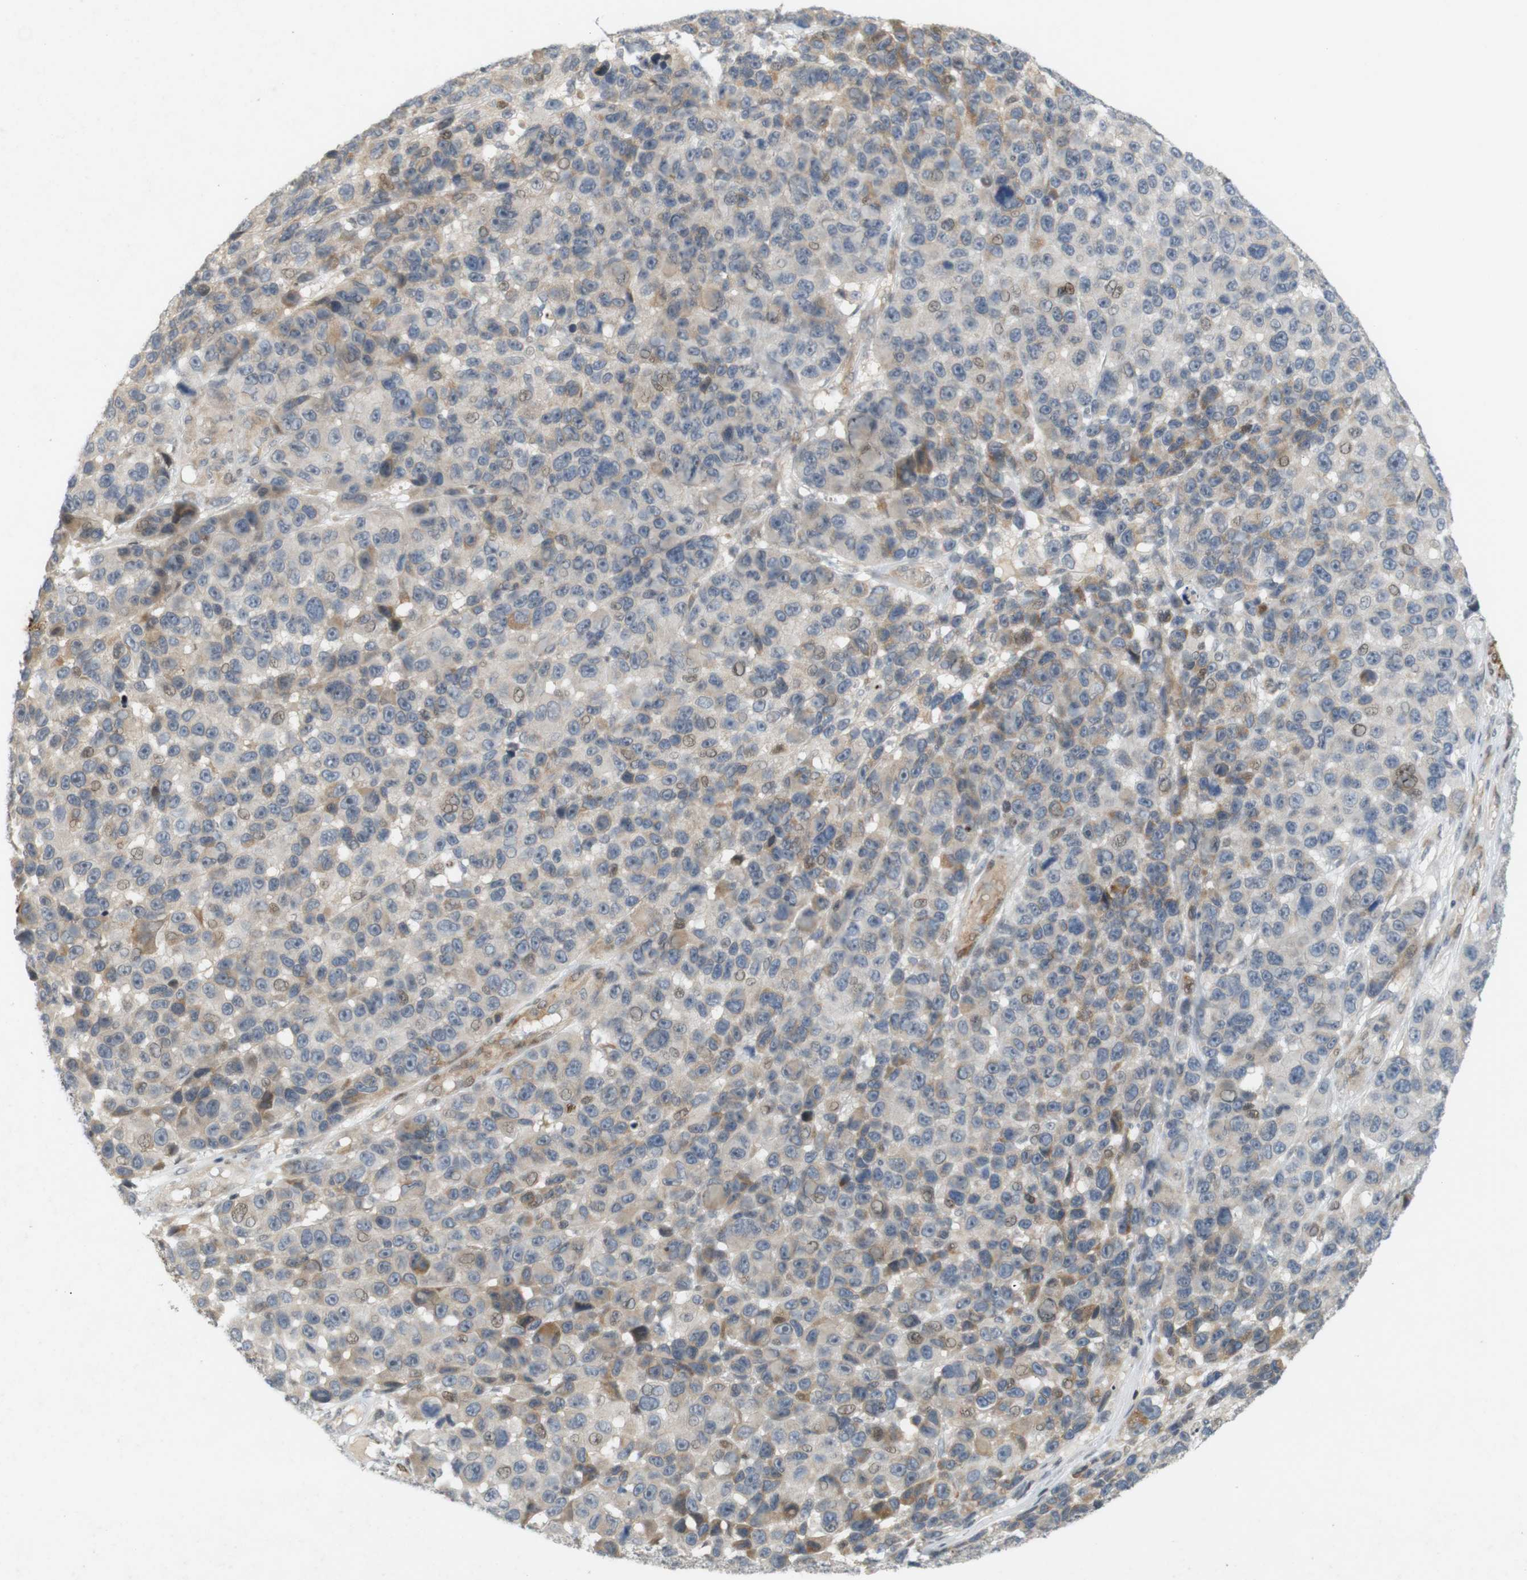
{"staining": {"intensity": "moderate", "quantity": "<25%", "location": "cytoplasmic/membranous"}, "tissue": "melanoma", "cell_type": "Tumor cells", "image_type": "cancer", "snomed": [{"axis": "morphology", "description": "Malignant melanoma, NOS"}, {"axis": "topography", "description": "Skin"}], "caption": "Protein staining shows moderate cytoplasmic/membranous staining in approximately <25% of tumor cells in melanoma. The protein of interest is stained brown, and the nuclei are stained in blue (DAB IHC with brightfield microscopy, high magnification).", "gene": "PPP1R14A", "patient": {"sex": "male", "age": 53}}